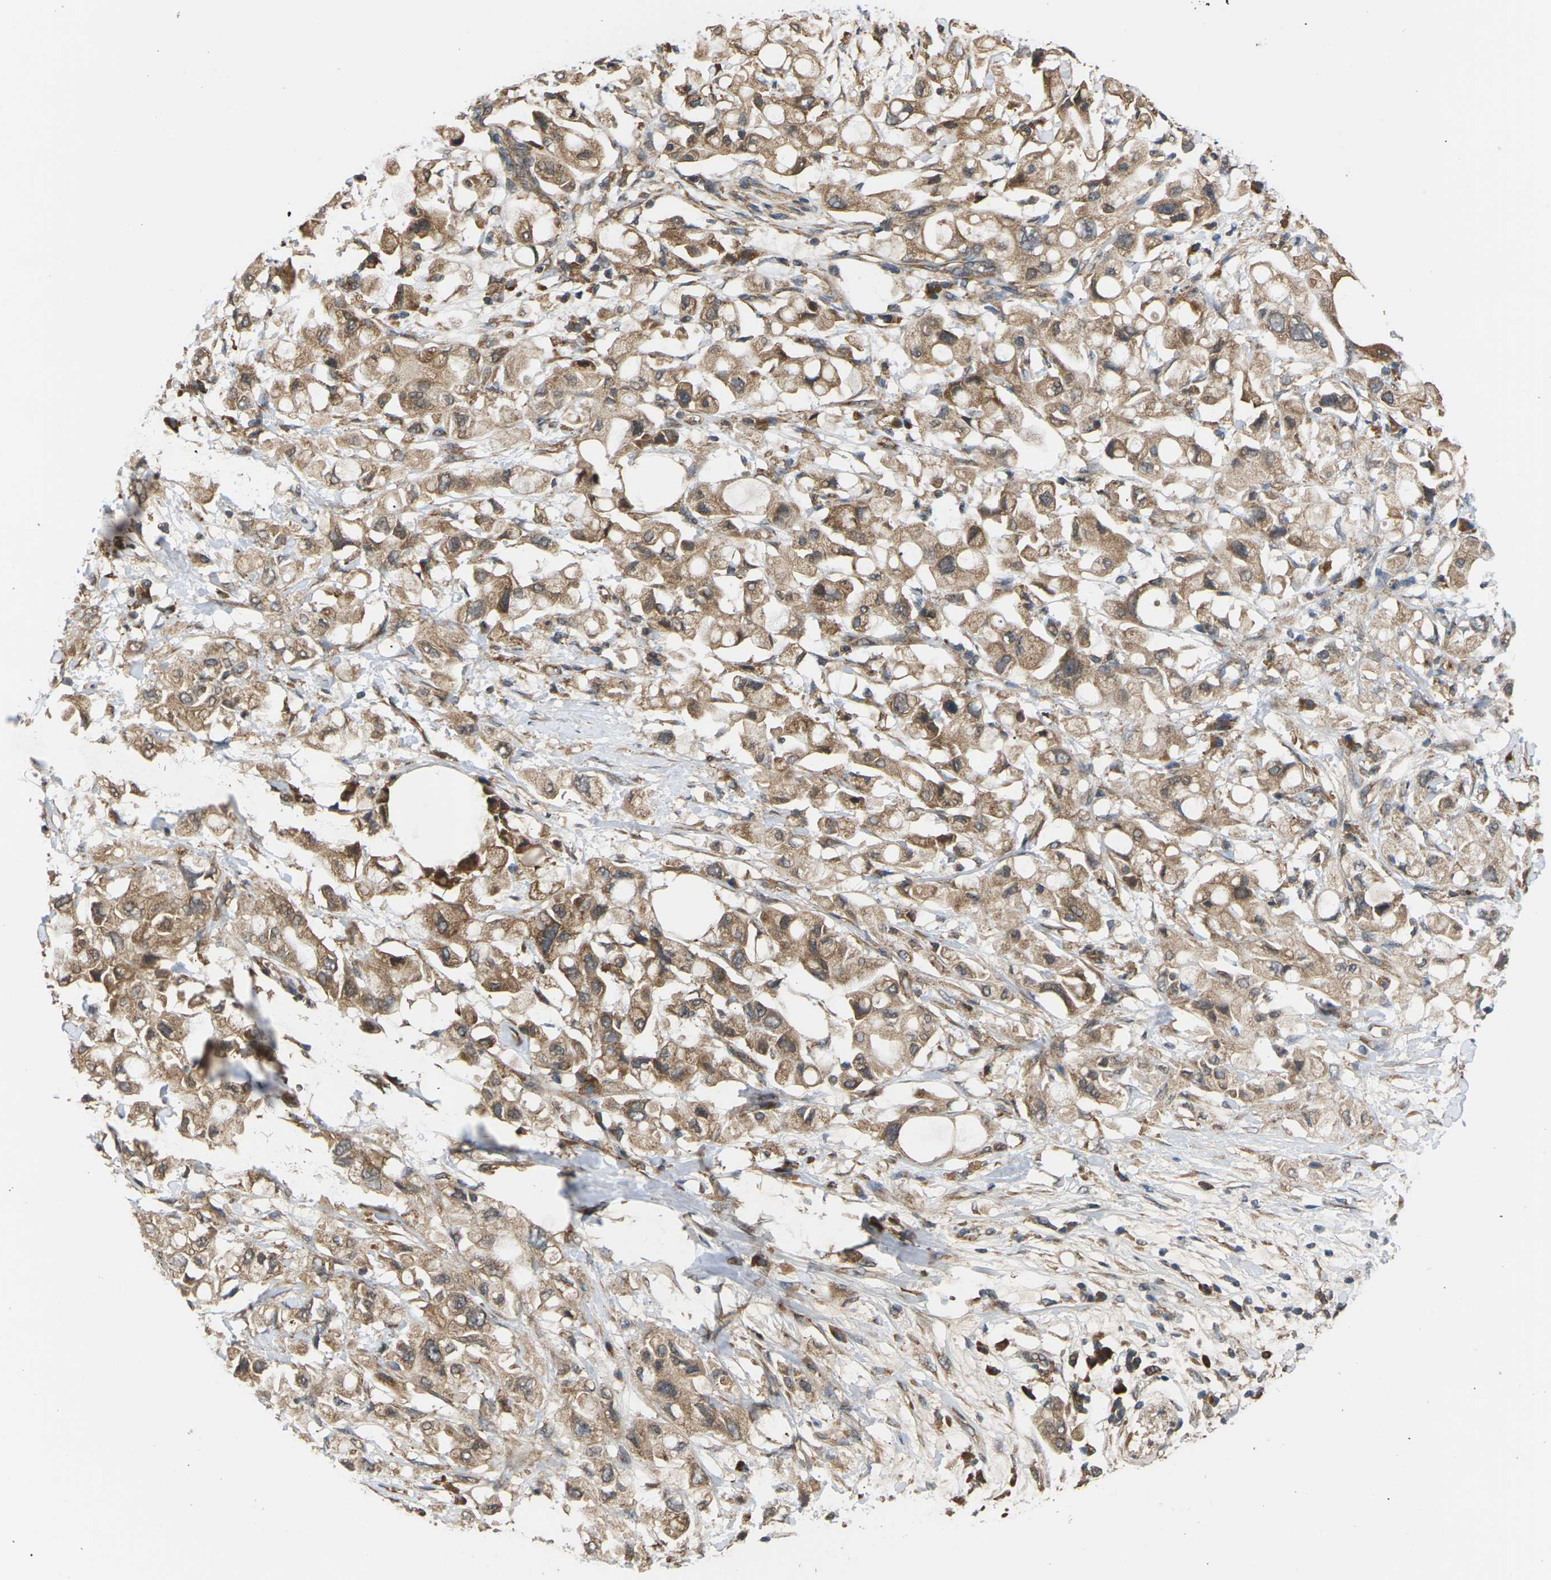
{"staining": {"intensity": "moderate", "quantity": ">75%", "location": "cytoplasmic/membranous"}, "tissue": "pancreatic cancer", "cell_type": "Tumor cells", "image_type": "cancer", "snomed": [{"axis": "morphology", "description": "Adenocarcinoma, NOS"}, {"axis": "topography", "description": "Pancreas"}], "caption": "Tumor cells exhibit medium levels of moderate cytoplasmic/membranous expression in approximately >75% of cells in pancreatic cancer (adenocarcinoma). (Stains: DAB in brown, nuclei in blue, Microscopy: brightfield microscopy at high magnification).", "gene": "NRAS", "patient": {"sex": "female", "age": 56}}